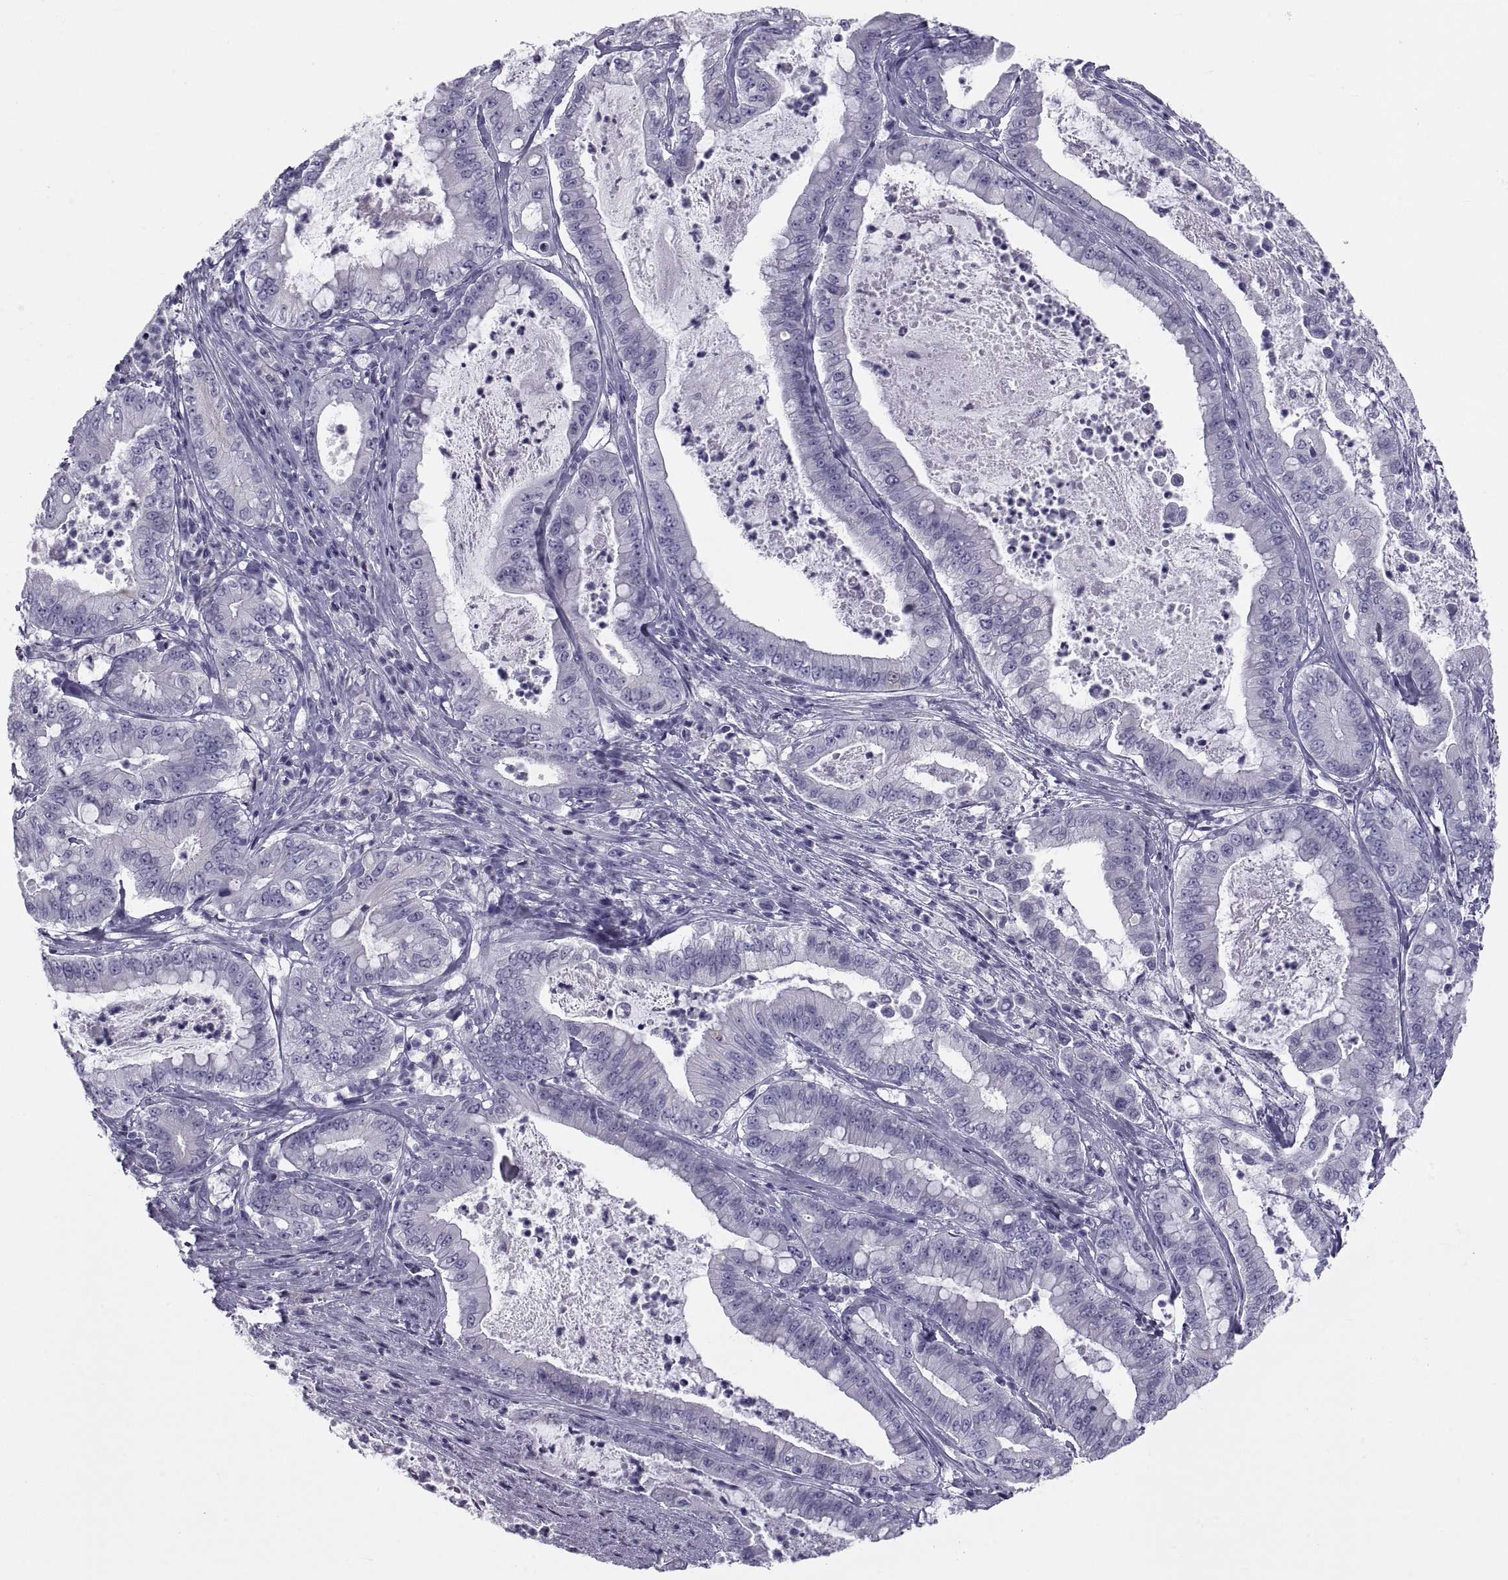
{"staining": {"intensity": "negative", "quantity": "none", "location": "none"}, "tissue": "pancreatic cancer", "cell_type": "Tumor cells", "image_type": "cancer", "snomed": [{"axis": "morphology", "description": "Adenocarcinoma, NOS"}, {"axis": "topography", "description": "Pancreas"}], "caption": "Pancreatic cancer (adenocarcinoma) stained for a protein using immunohistochemistry (IHC) reveals no expression tumor cells.", "gene": "NPTX2", "patient": {"sex": "male", "age": 71}}